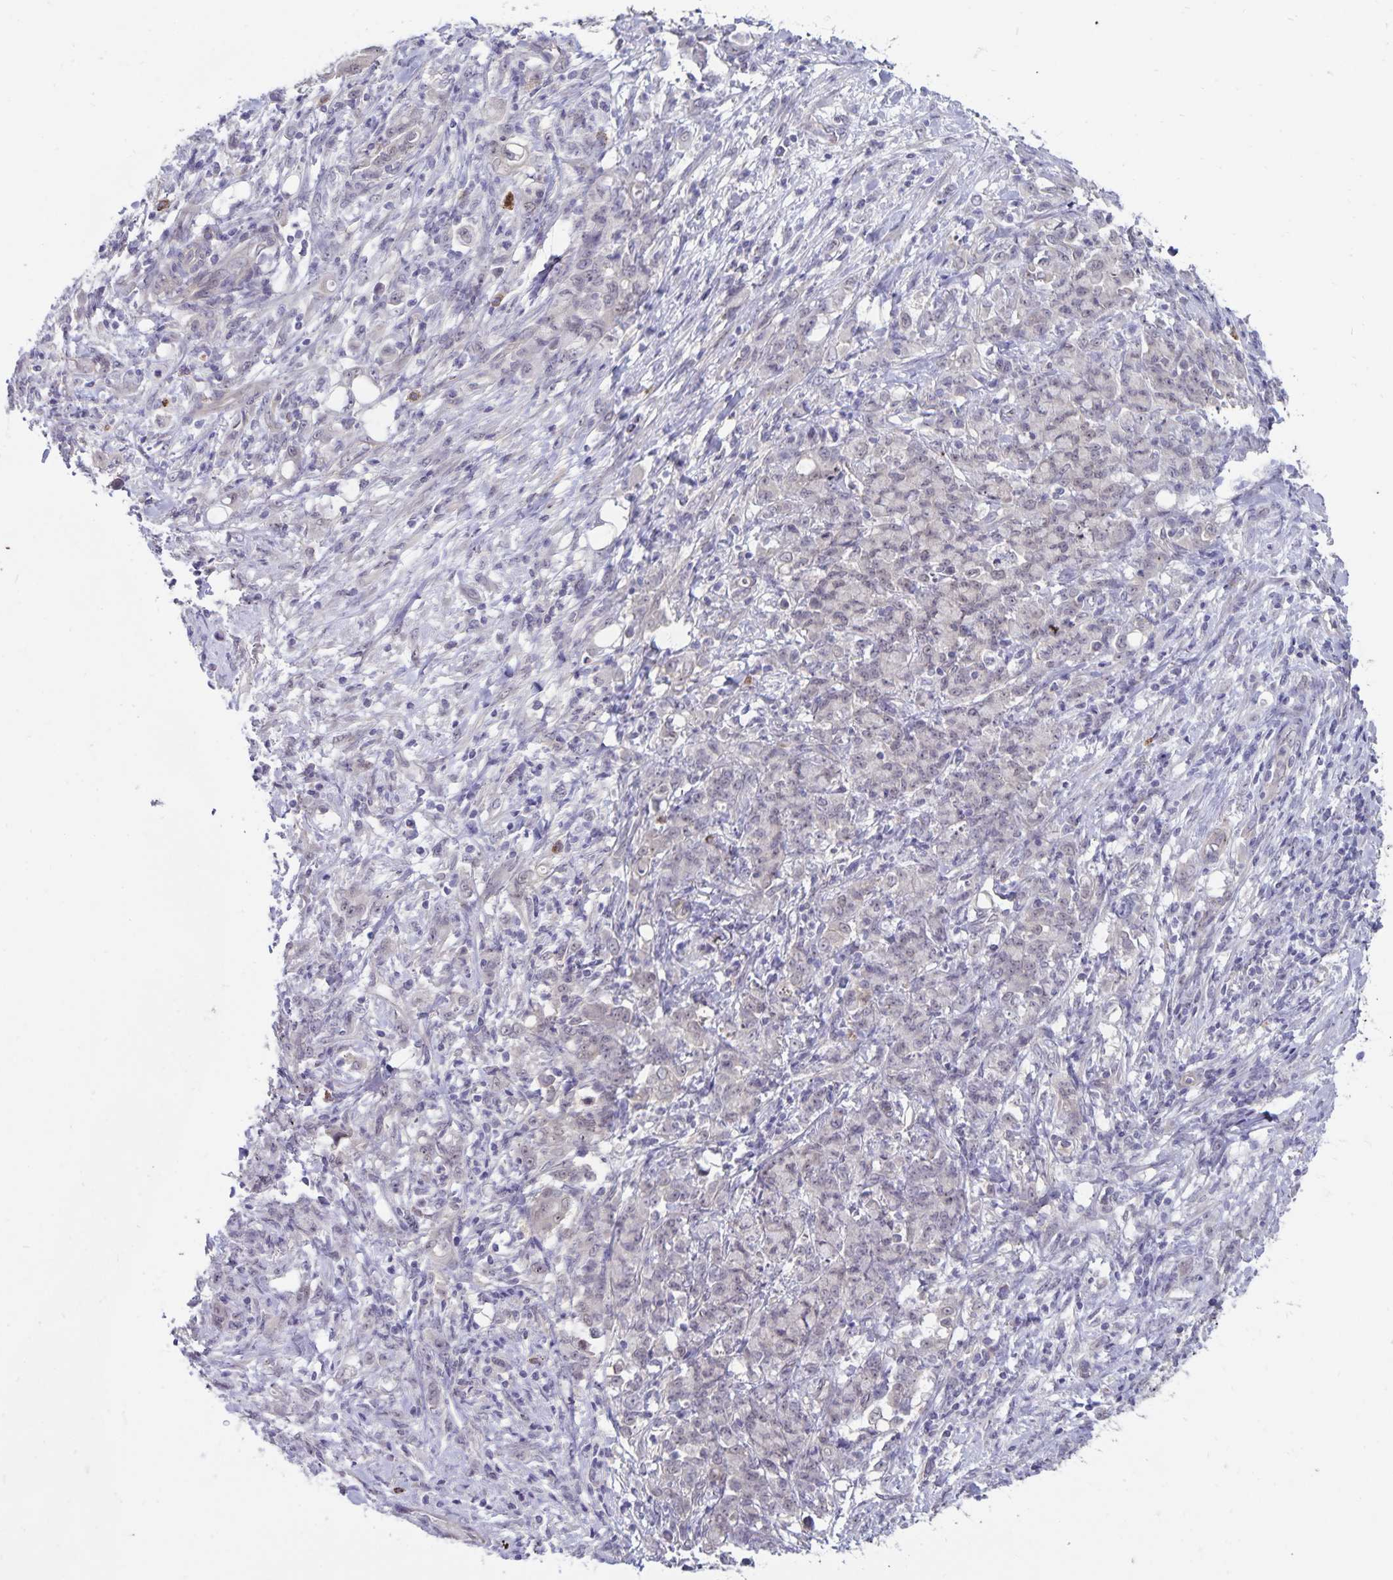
{"staining": {"intensity": "negative", "quantity": "none", "location": "none"}, "tissue": "stomach cancer", "cell_type": "Tumor cells", "image_type": "cancer", "snomed": [{"axis": "morphology", "description": "Adenocarcinoma, NOS"}, {"axis": "topography", "description": "Stomach"}], "caption": "Stomach cancer (adenocarcinoma) was stained to show a protein in brown. There is no significant positivity in tumor cells. The staining is performed using DAB brown chromogen with nuclei counter-stained in using hematoxylin.", "gene": "CDKN2B", "patient": {"sex": "female", "age": 79}}